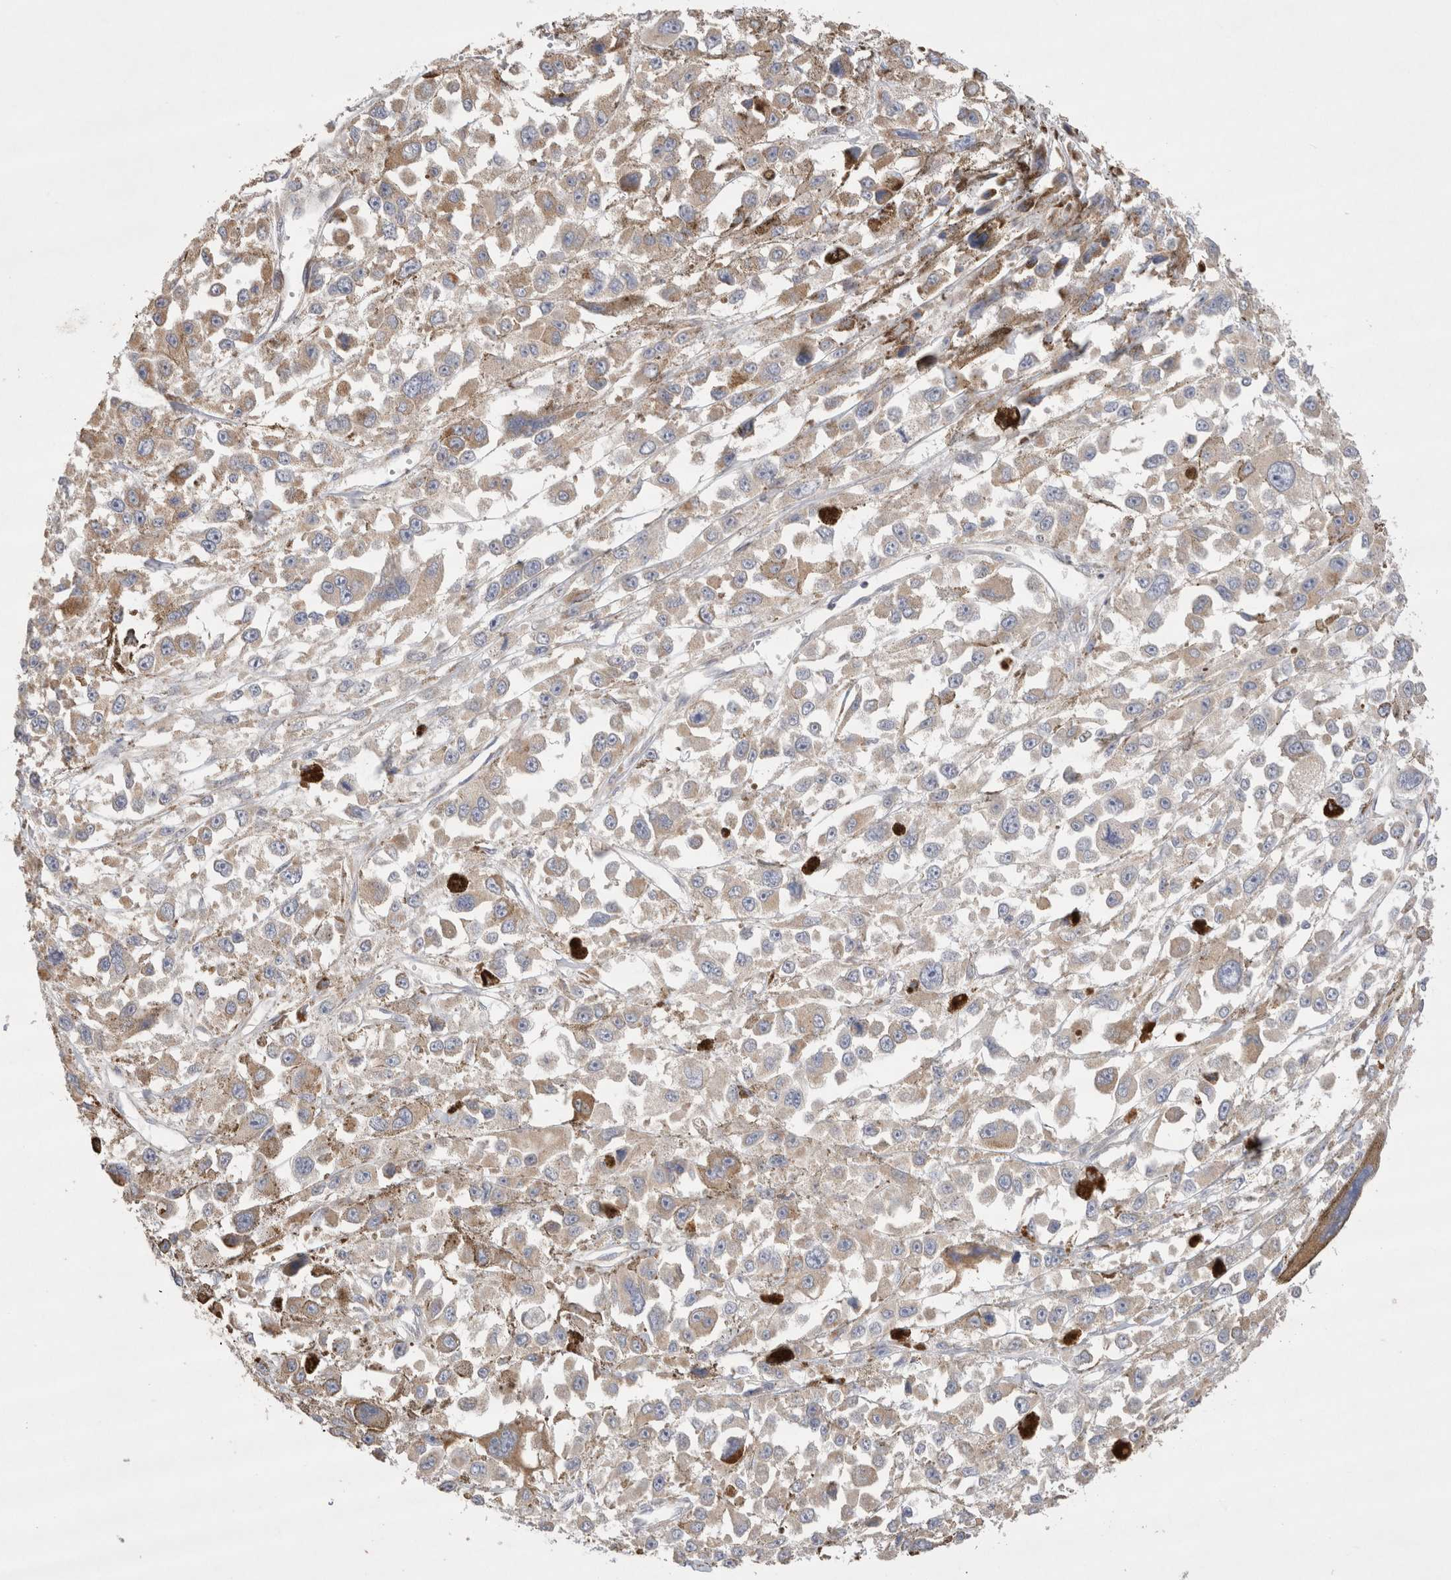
{"staining": {"intensity": "weak", "quantity": "<25%", "location": "cytoplasmic/membranous"}, "tissue": "melanoma", "cell_type": "Tumor cells", "image_type": "cancer", "snomed": [{"axis": "morphology", "description": "Malignant melanoma, Metastatic site"}, {"axis": "topography", "description": "Lymph node"}], "caption": "This histopathology image is of malignant melanoma (metastatic site) stained with immunohistochemistry (IHC) to label a protein in brown with the nuclei are counter-stained blue. There is no positivity in tumor cells. (DAB (3,3'-diaminobenzidine) immunohistochemistry, high magnification).", "gene": "TBC1D16", "patient": {"sex": "male", "age": 59}}